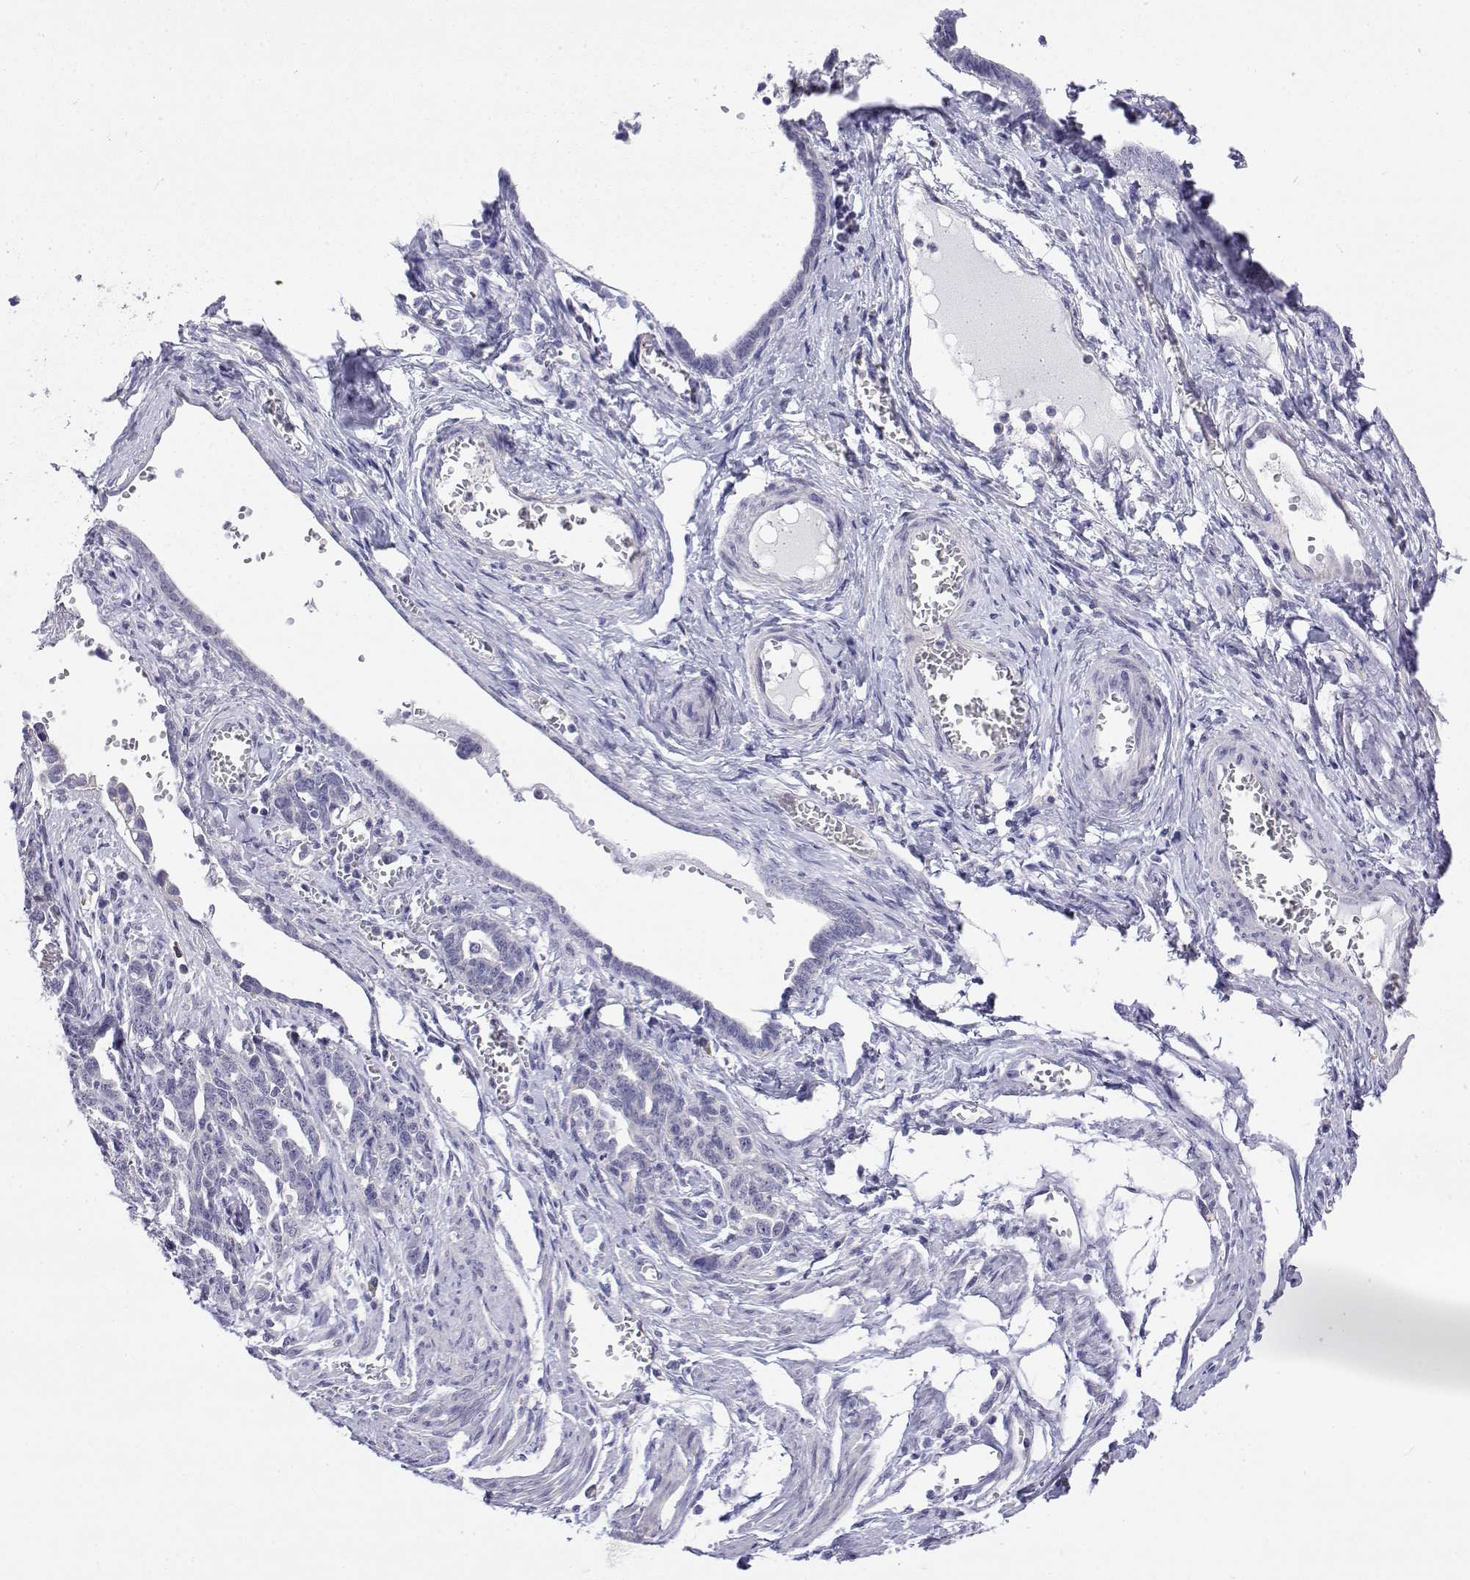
{"staining": {"intensity": "negative", "quantity": "none", "location": "none"}, "tissue": "ovarian cancer", "cell_type": "Tumor cells", "image_type": "cancer", "snomed": [{"axis": "morphology", "description": "Cystadenocarcinoma, serous, NOS"}, {"axis": "topography", "description": "Ovary"}], "caption": "A micrograph of ovarian cancer (serous cystadenocarcinoma) stained for a protein reveals no brown staining in tumor cells.", "gene": "LY6D", "patient": {"sex": "female", "age": 69}}